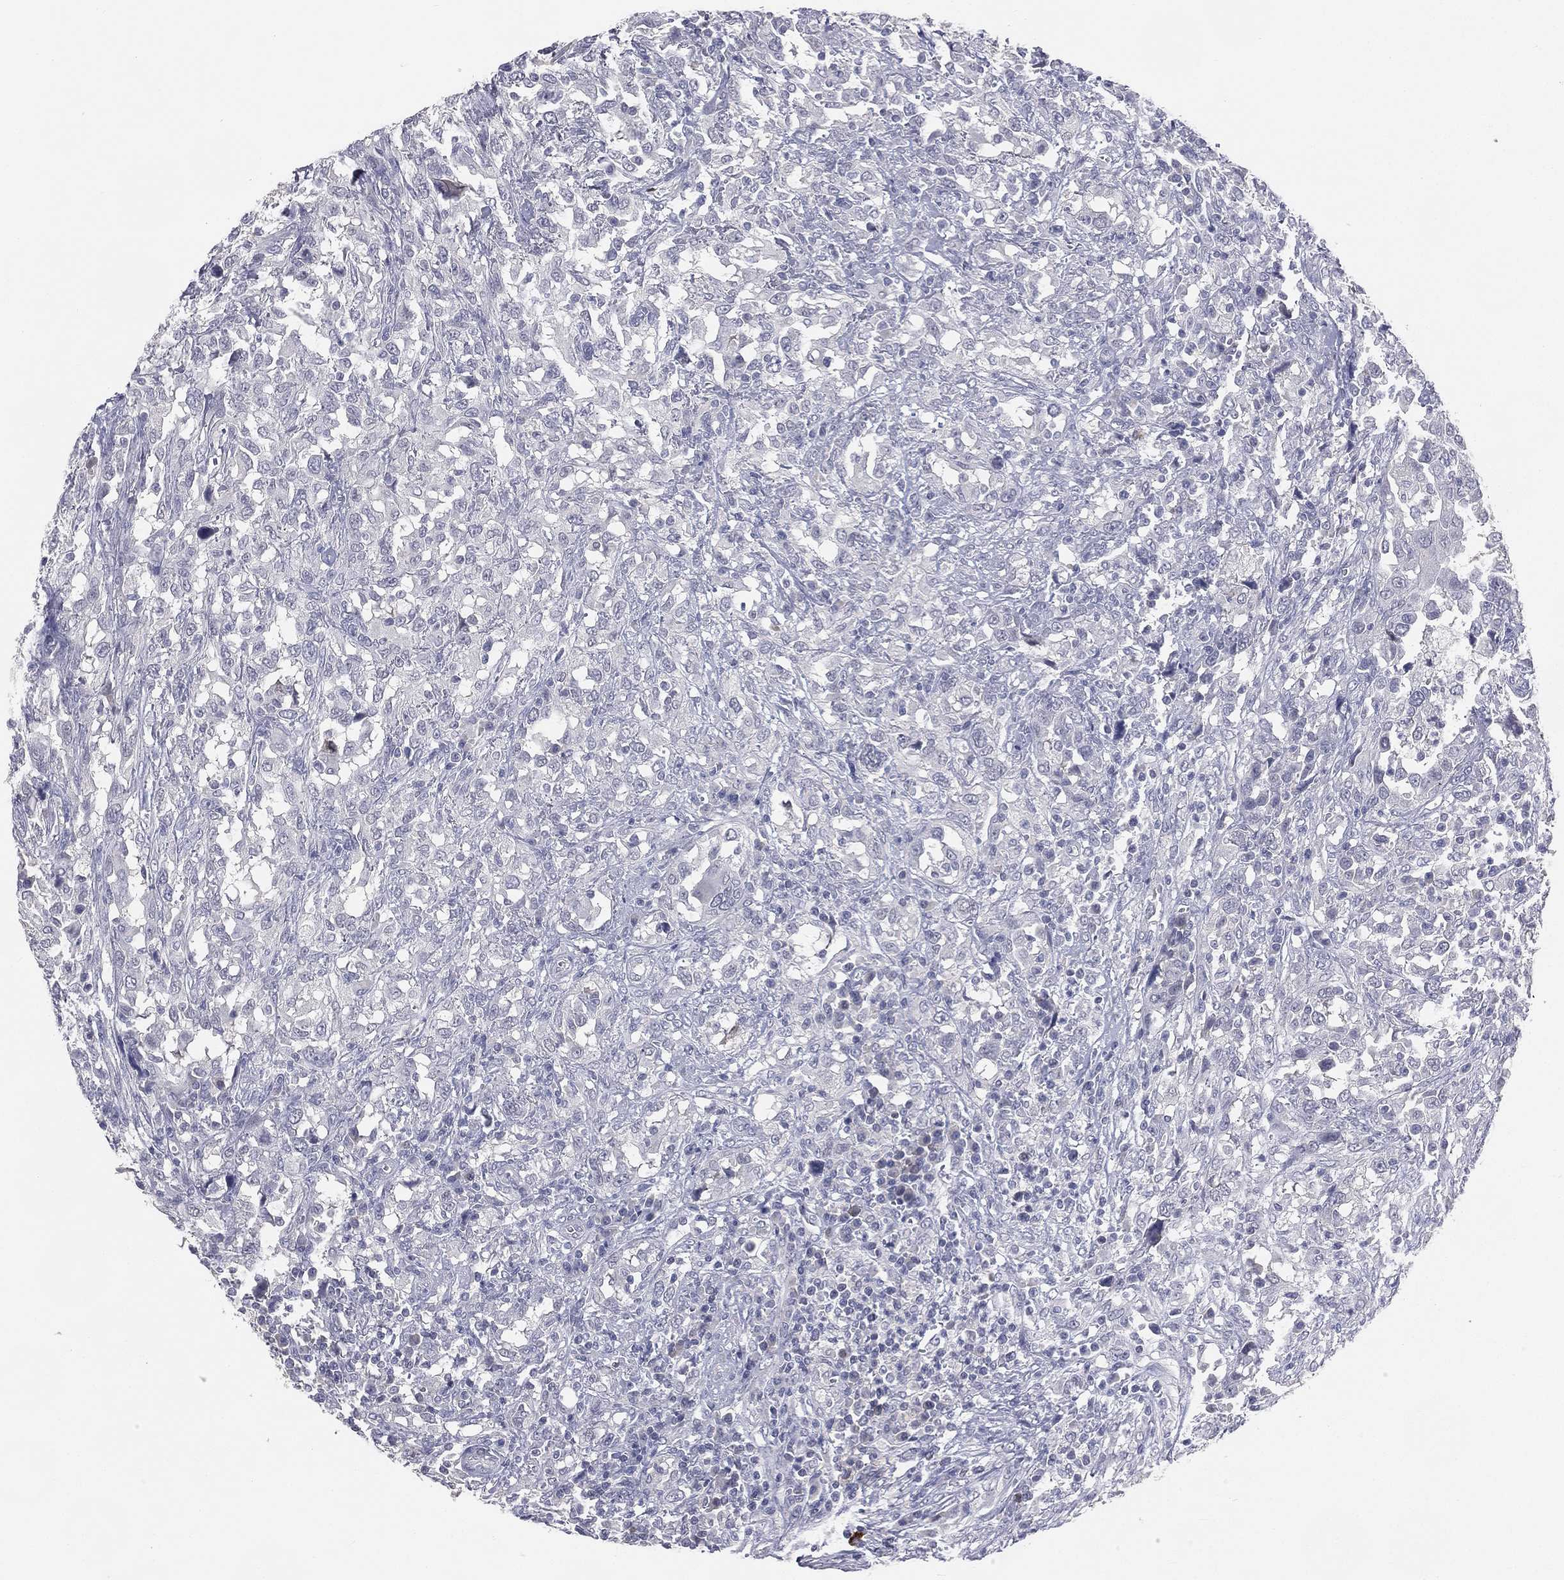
{"staining": {"intensity": "negative", "quantity": "none", "location": "none"}, "tissue": "urothelial cancer", "cell_type": "Tumor cells", "image_type": "cancer", "snomed": [{"axis": "morphology", "description": "Urothelial carcinoma, NOS"}, {"axis": "morphology", "description": "Urothelial carcinoma, High grade"}, {"axis": "topography", "description": "Urinary bladder"}], "caption": "Protein analysis of urothelial cancer reveals no significant positivity in tumor cells.", "gene": "DMKN", "patient": {"sex": "female", "age": 64}}